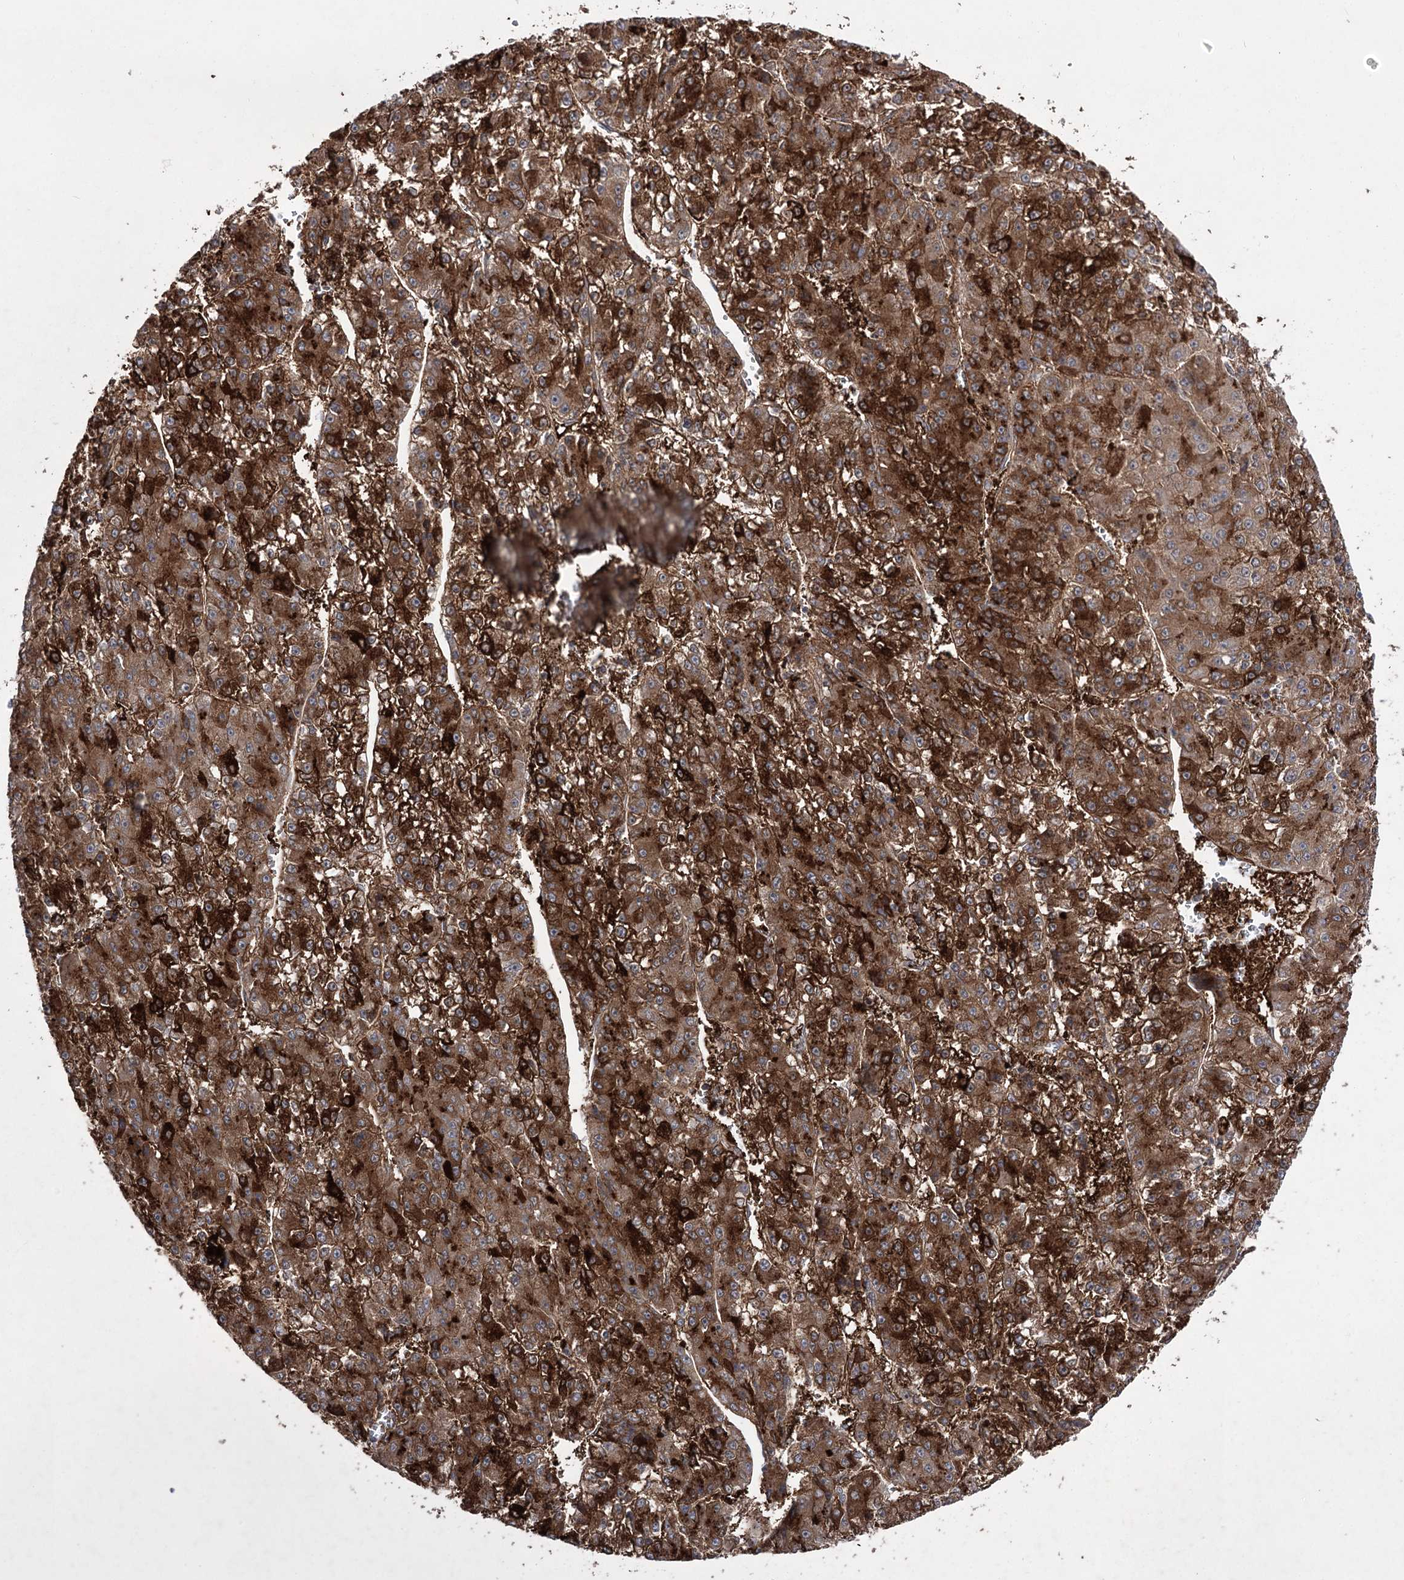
{"staining": {"intensity": "strong", "quantity": ">75%", "location": "cytoplasmic/membranous"}, "tissue": "liver cancer", "cell_type": "Tumor cells", "image_type": "cancer", "snomed": [{"axis": "morphology", "description": "Carcinoma, Hepatocellular, NOS"}, {"axis": "topography", "description": "Liver"}], "caption": "Liver hepatocellular carcinoma tissue displays strong cytoplasmic/membranous staining in about >75% of tumor cells", "gene": "OTUD1", "patient": {"sex": "female", "age": 73}}